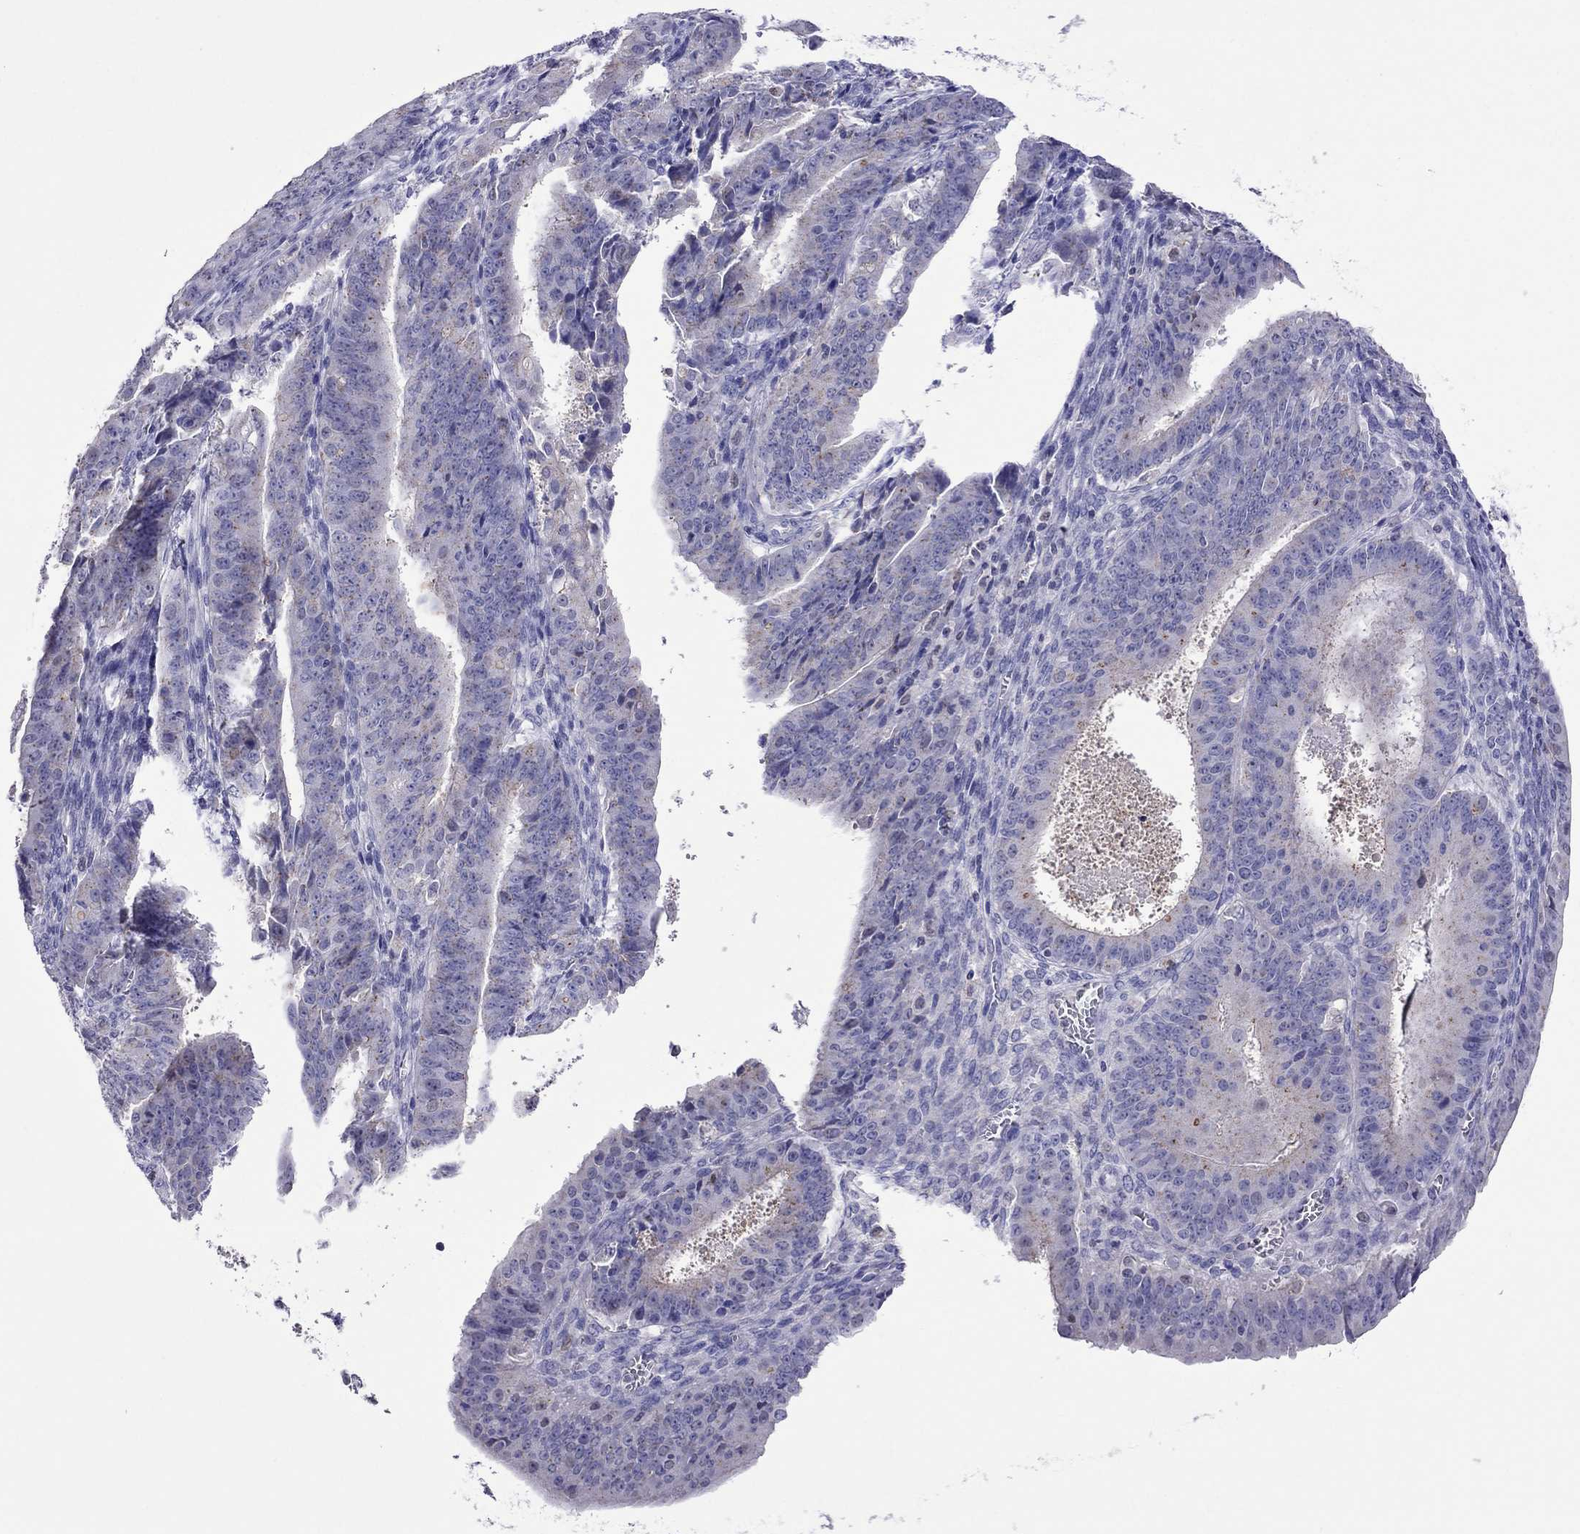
{"staining": {"intensity": "negative", "quantity": "none", "location": "none"}, "tissue": "ovarian cancer", "cell_type": "Tumor cells", "image_type": "cancer", "snomed": [{"axis": "morphology", "description": "Carcinoma, endometroid"}, {"axis": "topography", "description": "Ovary"}], "caption": "High power microscopy photomicrograph of an immunohistochemistry (IHC) micrograph of endometroid carcinoma (ovarian), revealing no significant staining in tumor cells. Nuclei are stained in blue.", "gene": "MPZ", "patient": {"sex": "female", "age": 42}}